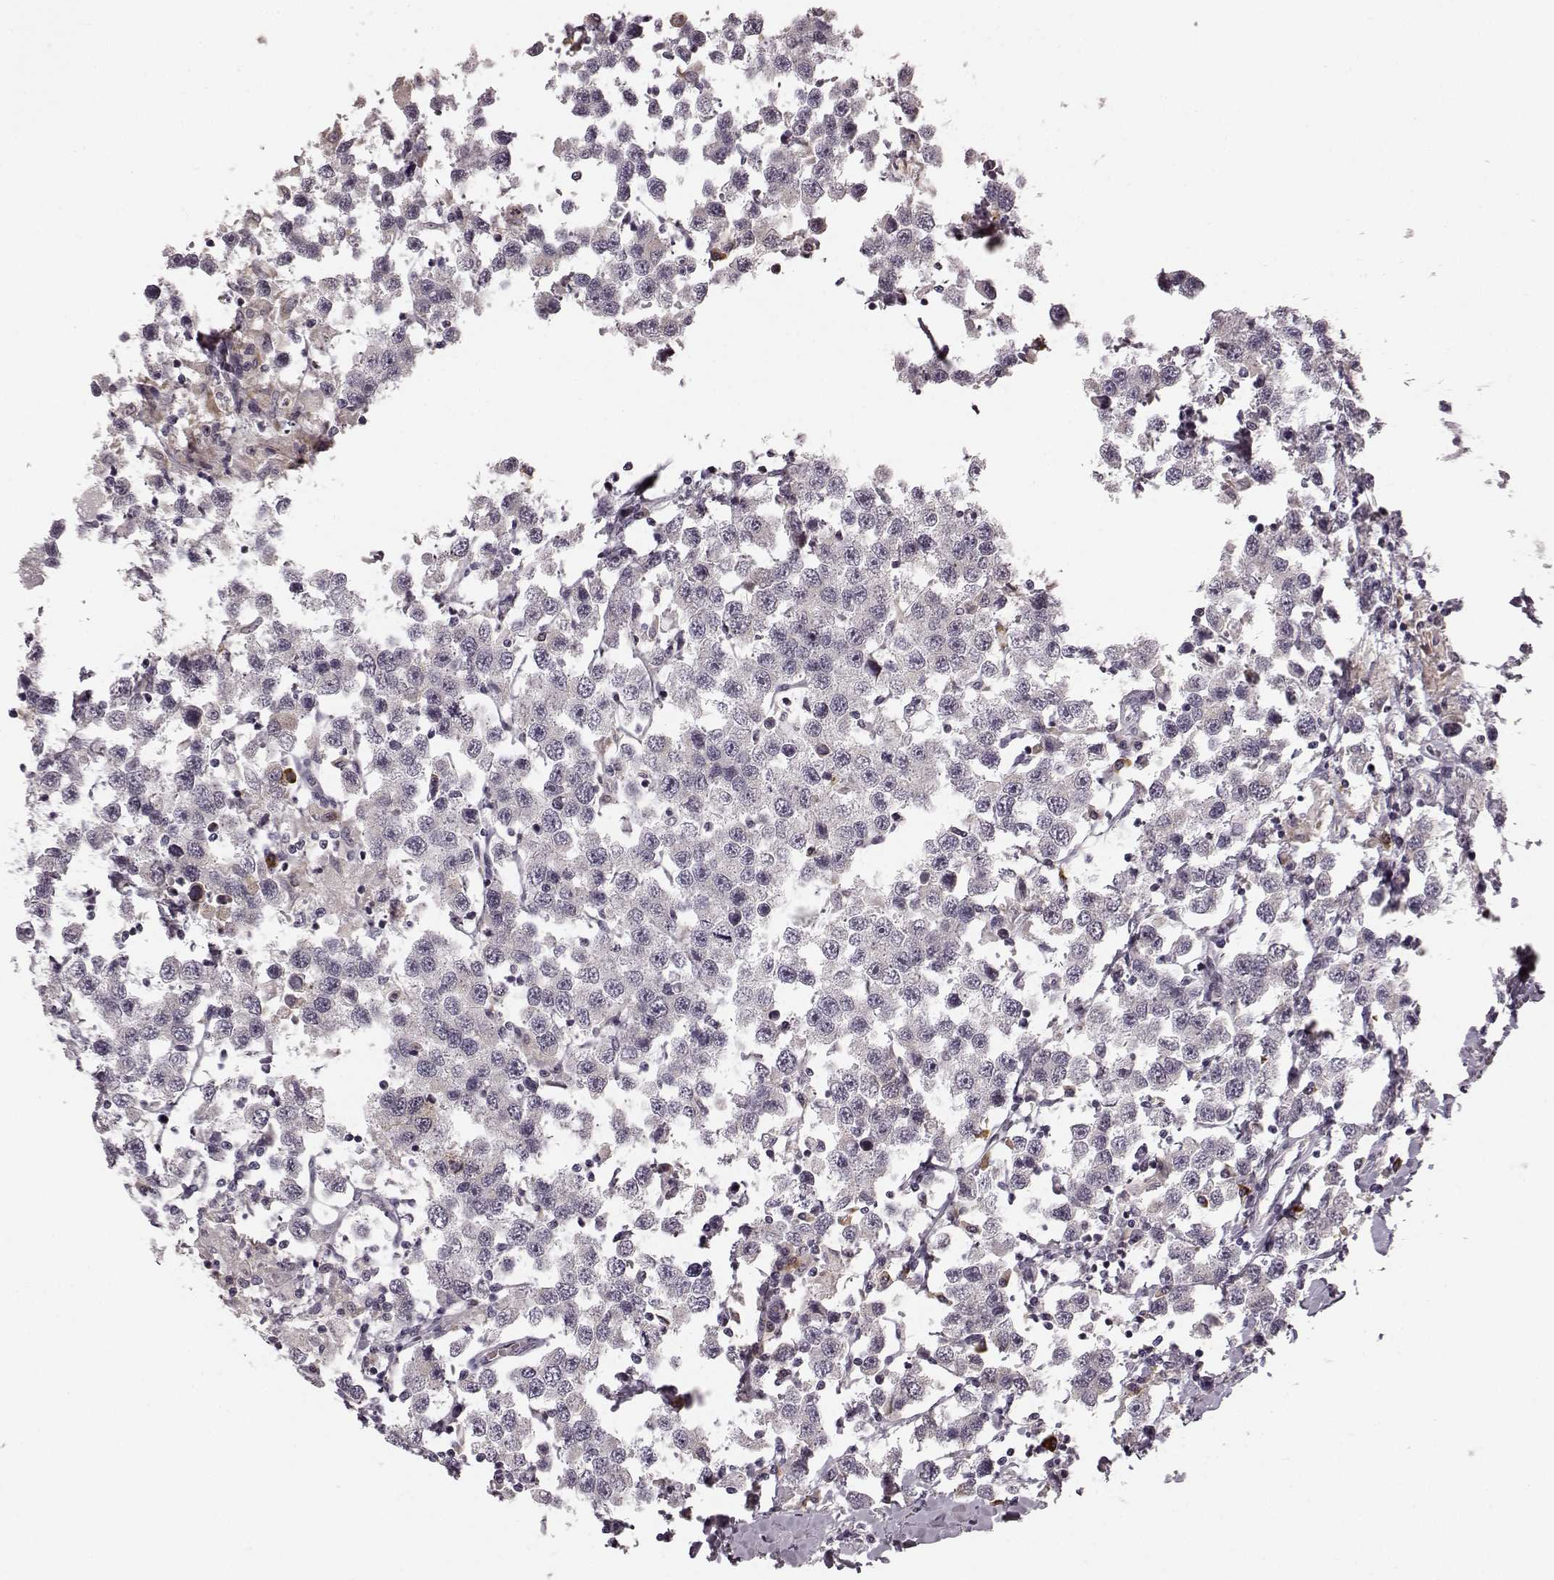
{"staining": {"intensity": "negative", "quantity": "none", "location": "none"}, "tissue": "testis cancer", "cell_type": "Tumor cells", "image_type": "cancer", "snomed": [{"axis": "morphology", "description": "Seminoma, NOS"}, {"axis": "topography", "description": "Testis"}], "caption": "Tumor cells show no significant positivity in testis cancer.", "gene": "FAM234B", "patient": {"sex": "male", "age": 45}}